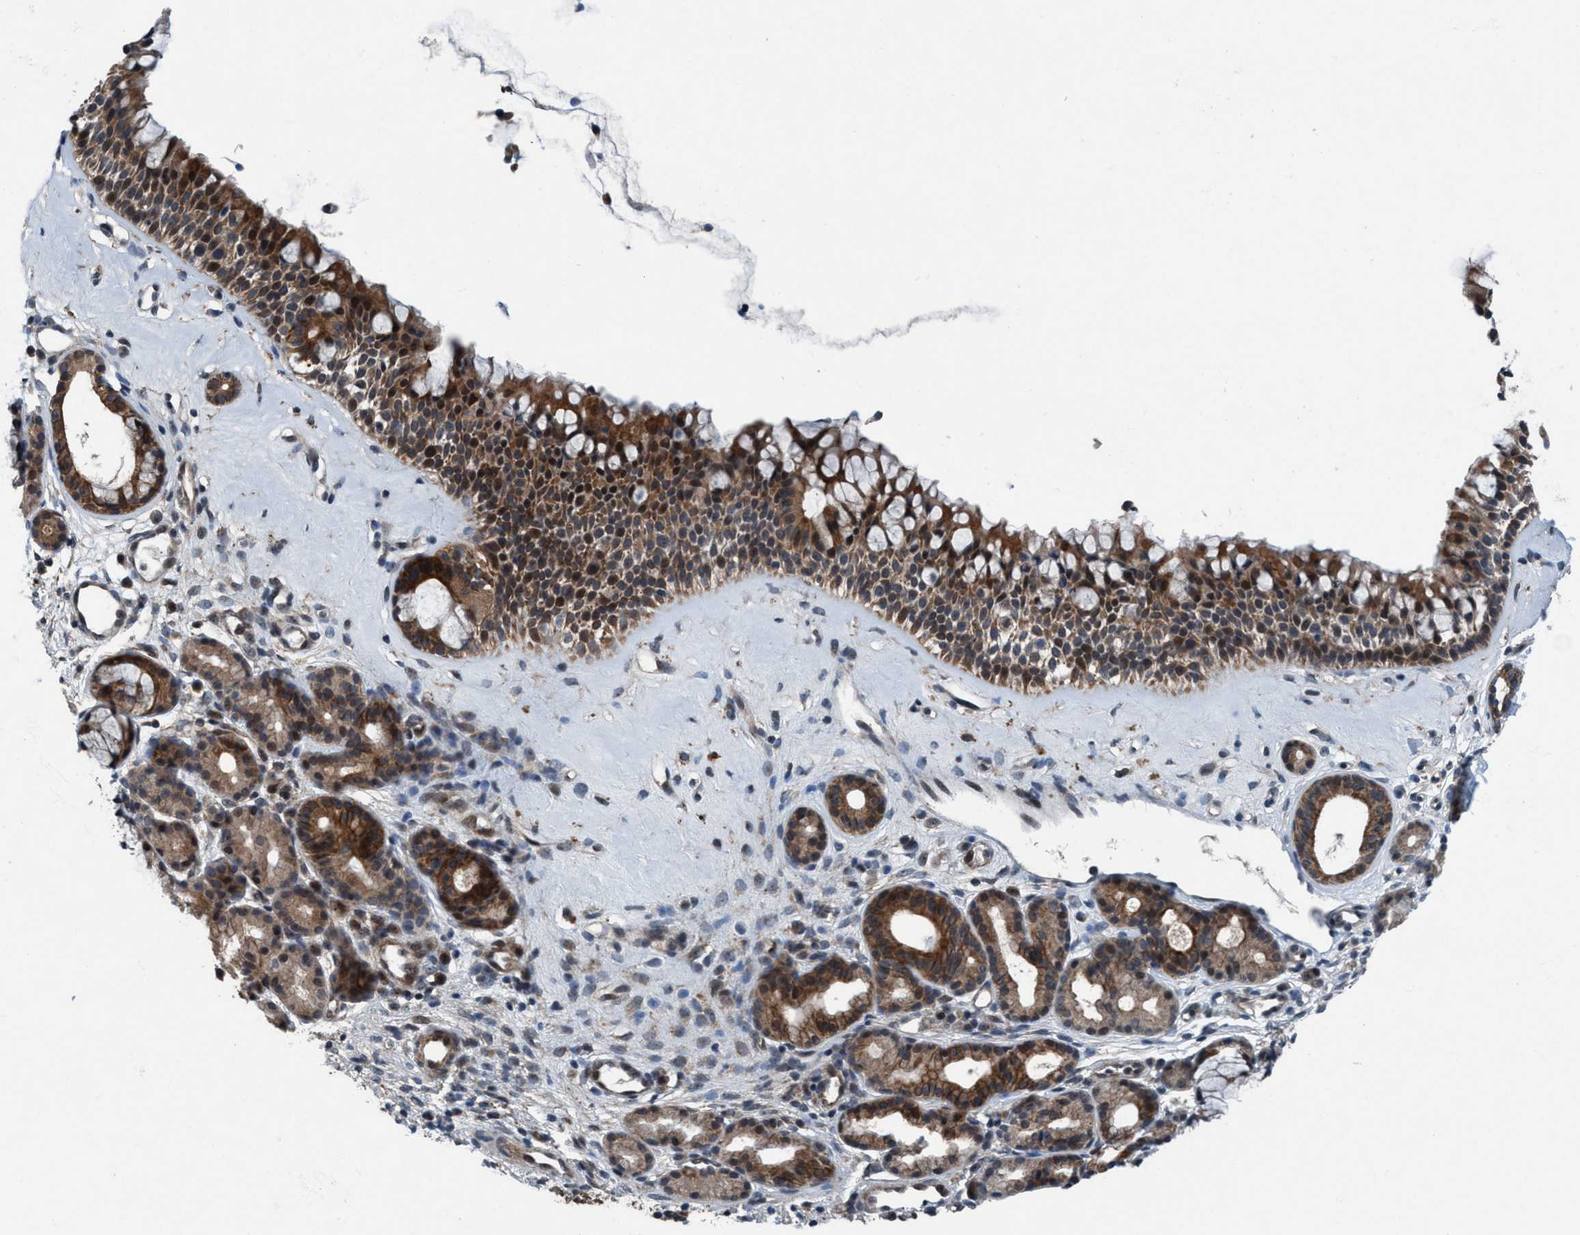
{"staining": {"intensity": "moderate", "quantity": ">75%", "location": "cytoplasmic/membranous"}, "tissue": "nasopharynx", "cell_type": "Respiratory epithelial cells", "image_type": "normal", "snomed": [{"axis": "morphology", "description": "Normal tissue, NOS"}, {"axis": "topography", "description": "Nasopharynx"}], "caption": "Protein staining displays moderate cytoplasmic/membranous expression in approximately >75% of respiratory epithelial cells in normal nasopharynx. (brown staining indicates protein expression, while blue staining denotes nuclei).", "gene": "NISCH", "patient": {"sex": "female", "age": 42}}